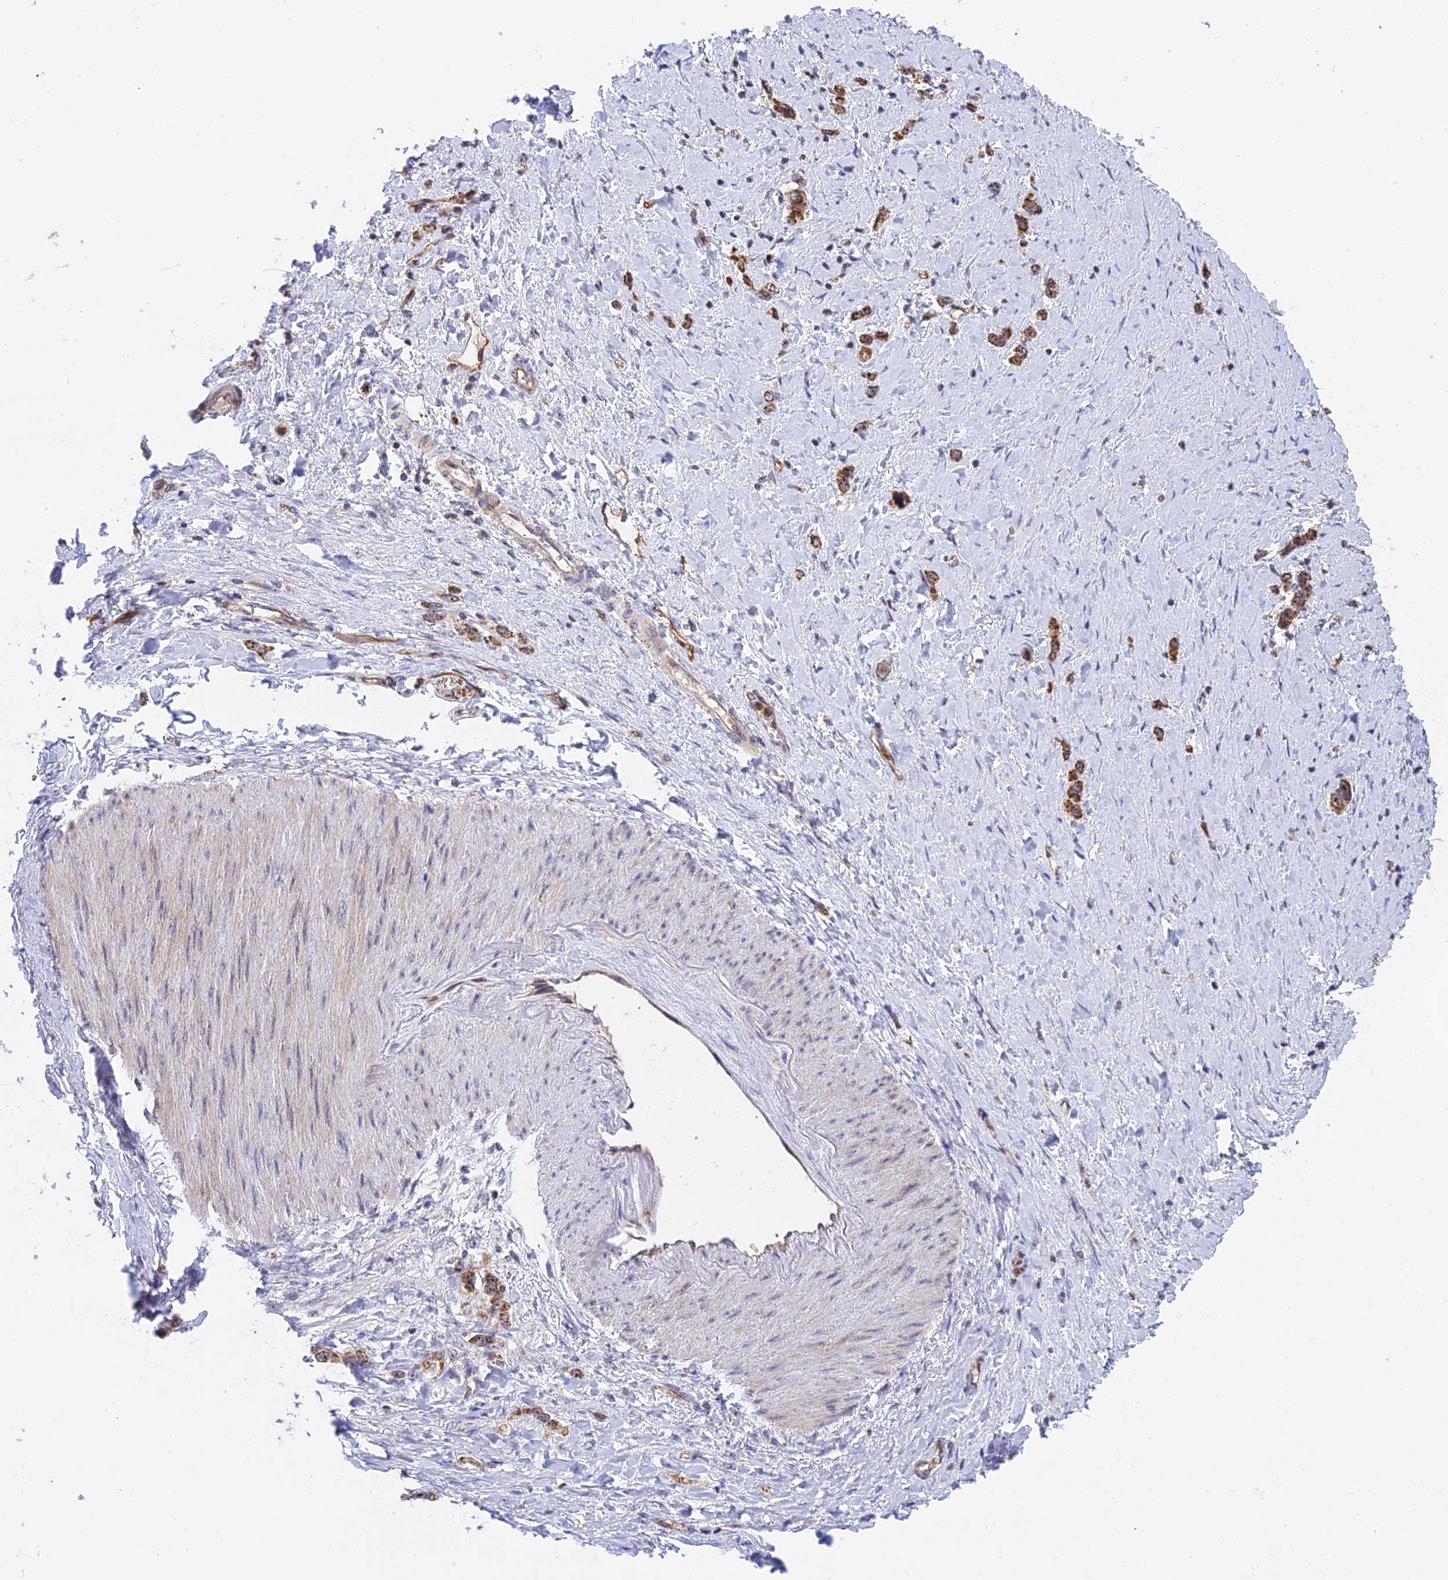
{"staining": {"intensity": "moderate", "quantity": ">75%", "location": "cytoplasmic/membranous"}, "tissue": "stomach cancer", "cell_type": "Tumor cells", "image_type": "cancer", "snomed": [{"axis": "morphology", "description": "Adenocarcinoma, NOS"}, {"axis": "topography", "description": "Stomach"}], "caption": "Brown immunohistochemical staining in stomach cancer exhibits moderate cytoplasmic/membranous staining in approximately >75% of tumor cells.", "gene": "MPND", "patient": {"sex": "female", "age": 65}}